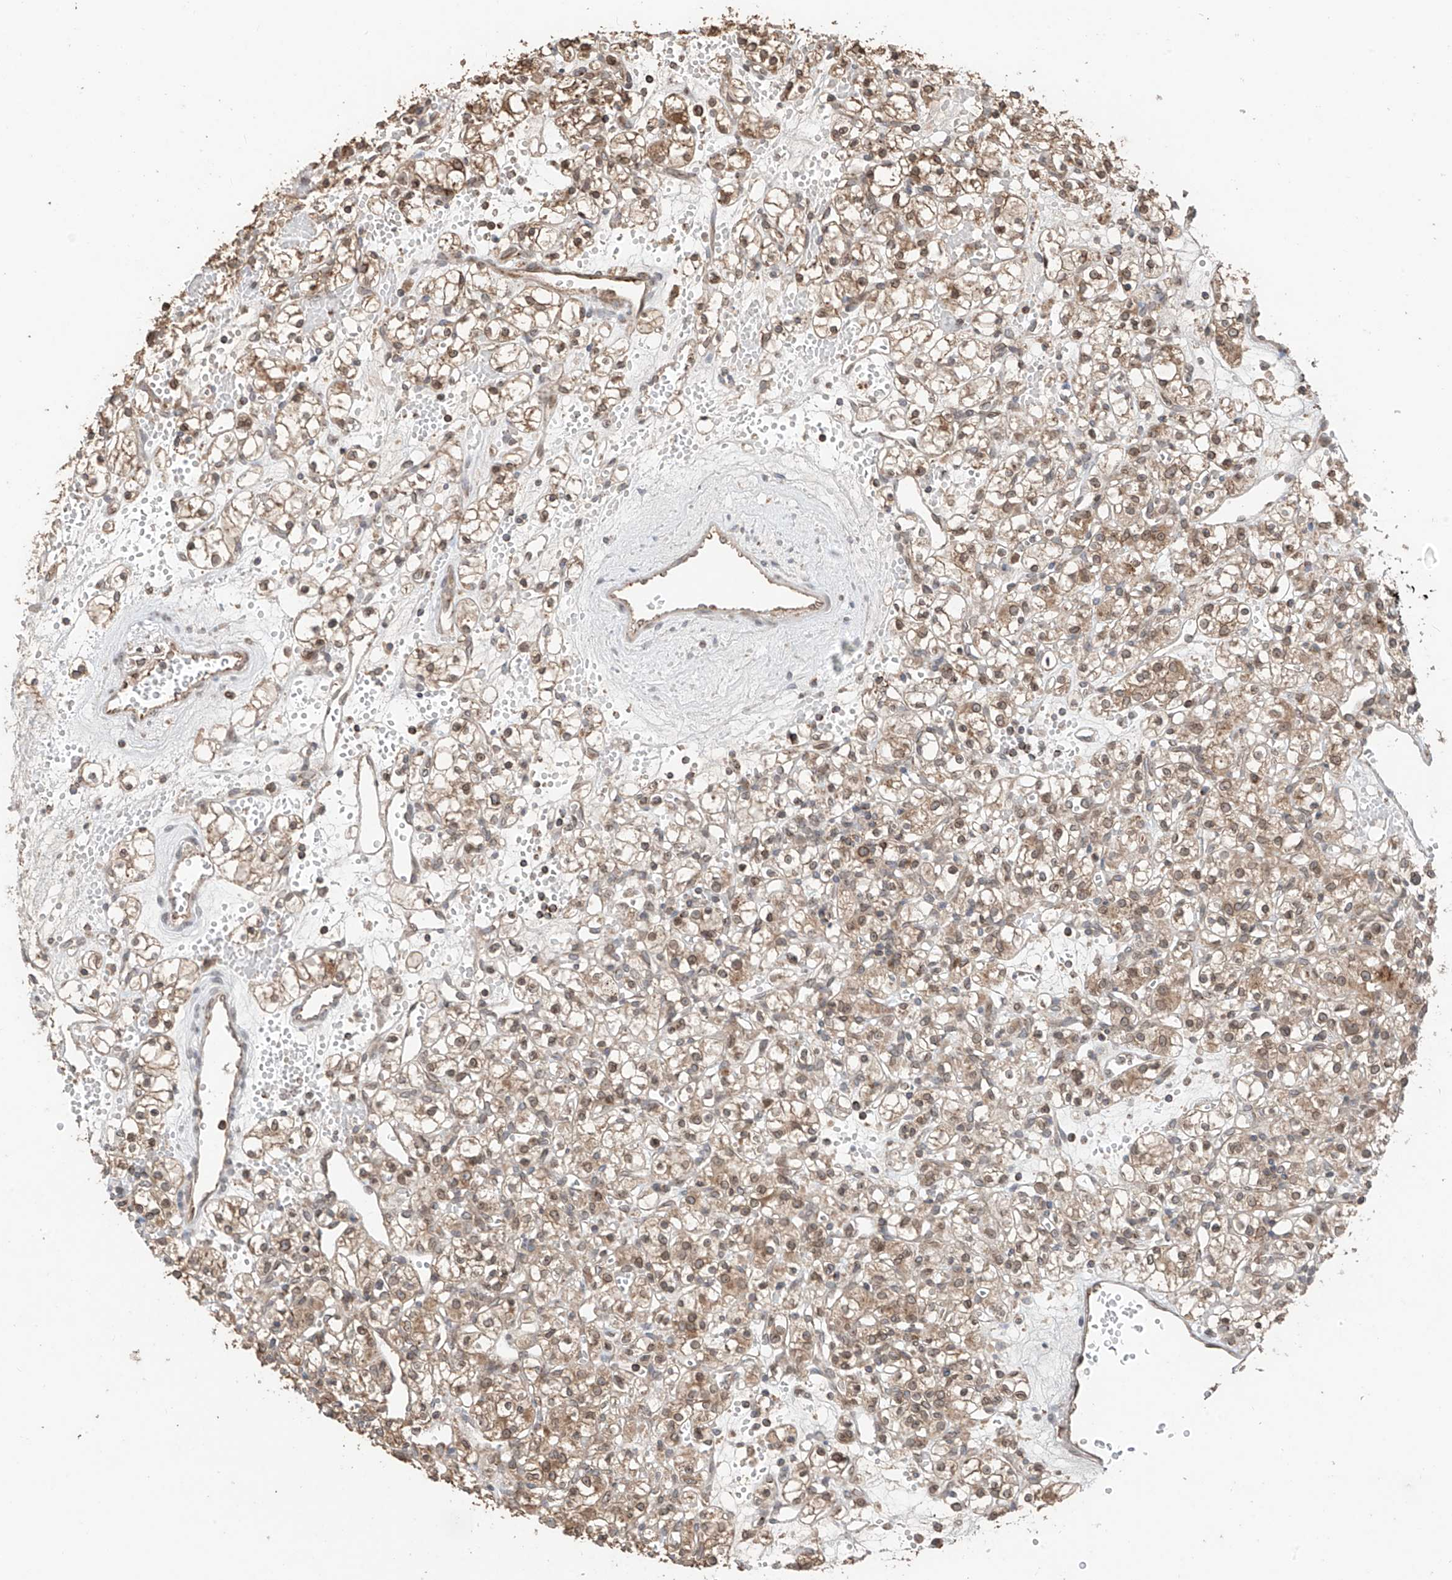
{"staining": {"intensity": "moderate", "quantity": "25%-75%", "location": "cytoplasmic/membranous,nuclear"}, "tissue": "renal cancer", "cell_type": "Tumor cells", "image_type": "cancer", "snomed": [{"axis": "morphology", "description": "Adenocarcinoma, NOS"}, {"axis": "topography", "description": "Kidney"}], "caption": "This histopathology image displays renal cancer stained with IHC to label a protein in brown. The cytoplasmic/membranous and nuclear of tumor cells show moderate positivity for the protein. Nuclei are counter-stained blue.", "gene": "AHCTF1", "patient": {"sex": "female", "age": 59}}